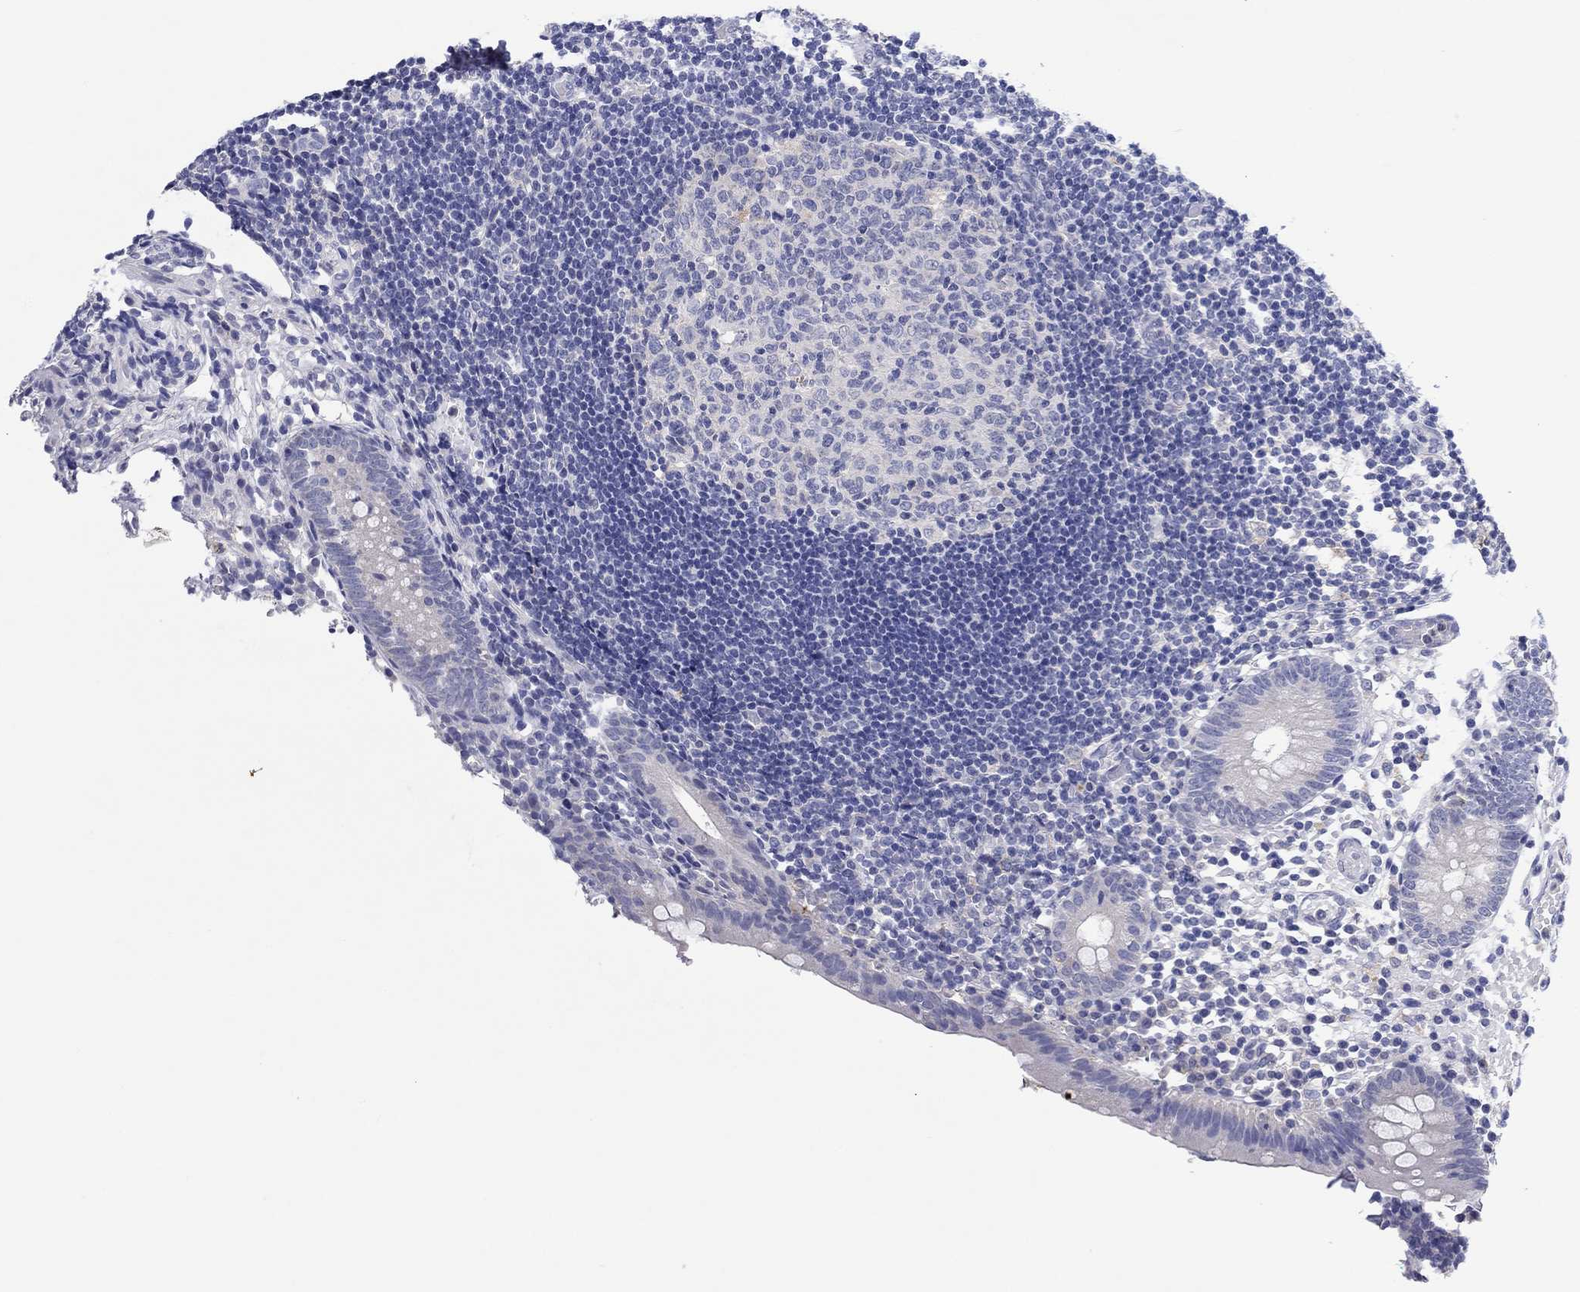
{"staining": {"intensity": "negative", "quantity": "none", "location": "none"}, "tissue": "appendix", "cell_type": "Glandular cells", "image_type": "normal", "snomed": [{"axis": "morphology", "description": "Normal tissue, NOS"}, {"axis": "topography", "description": "Appendix"}], "caption": "Unremarkable appendix was stained to show a protein in brown. There is no significant staining in glandular cells. (DAB (3,3'-diaminobenzidine) IHC visualized using brightfield microscopy, high magnification).", "gene": "HDC", "patient": {"sex": "female", "age": 40}}